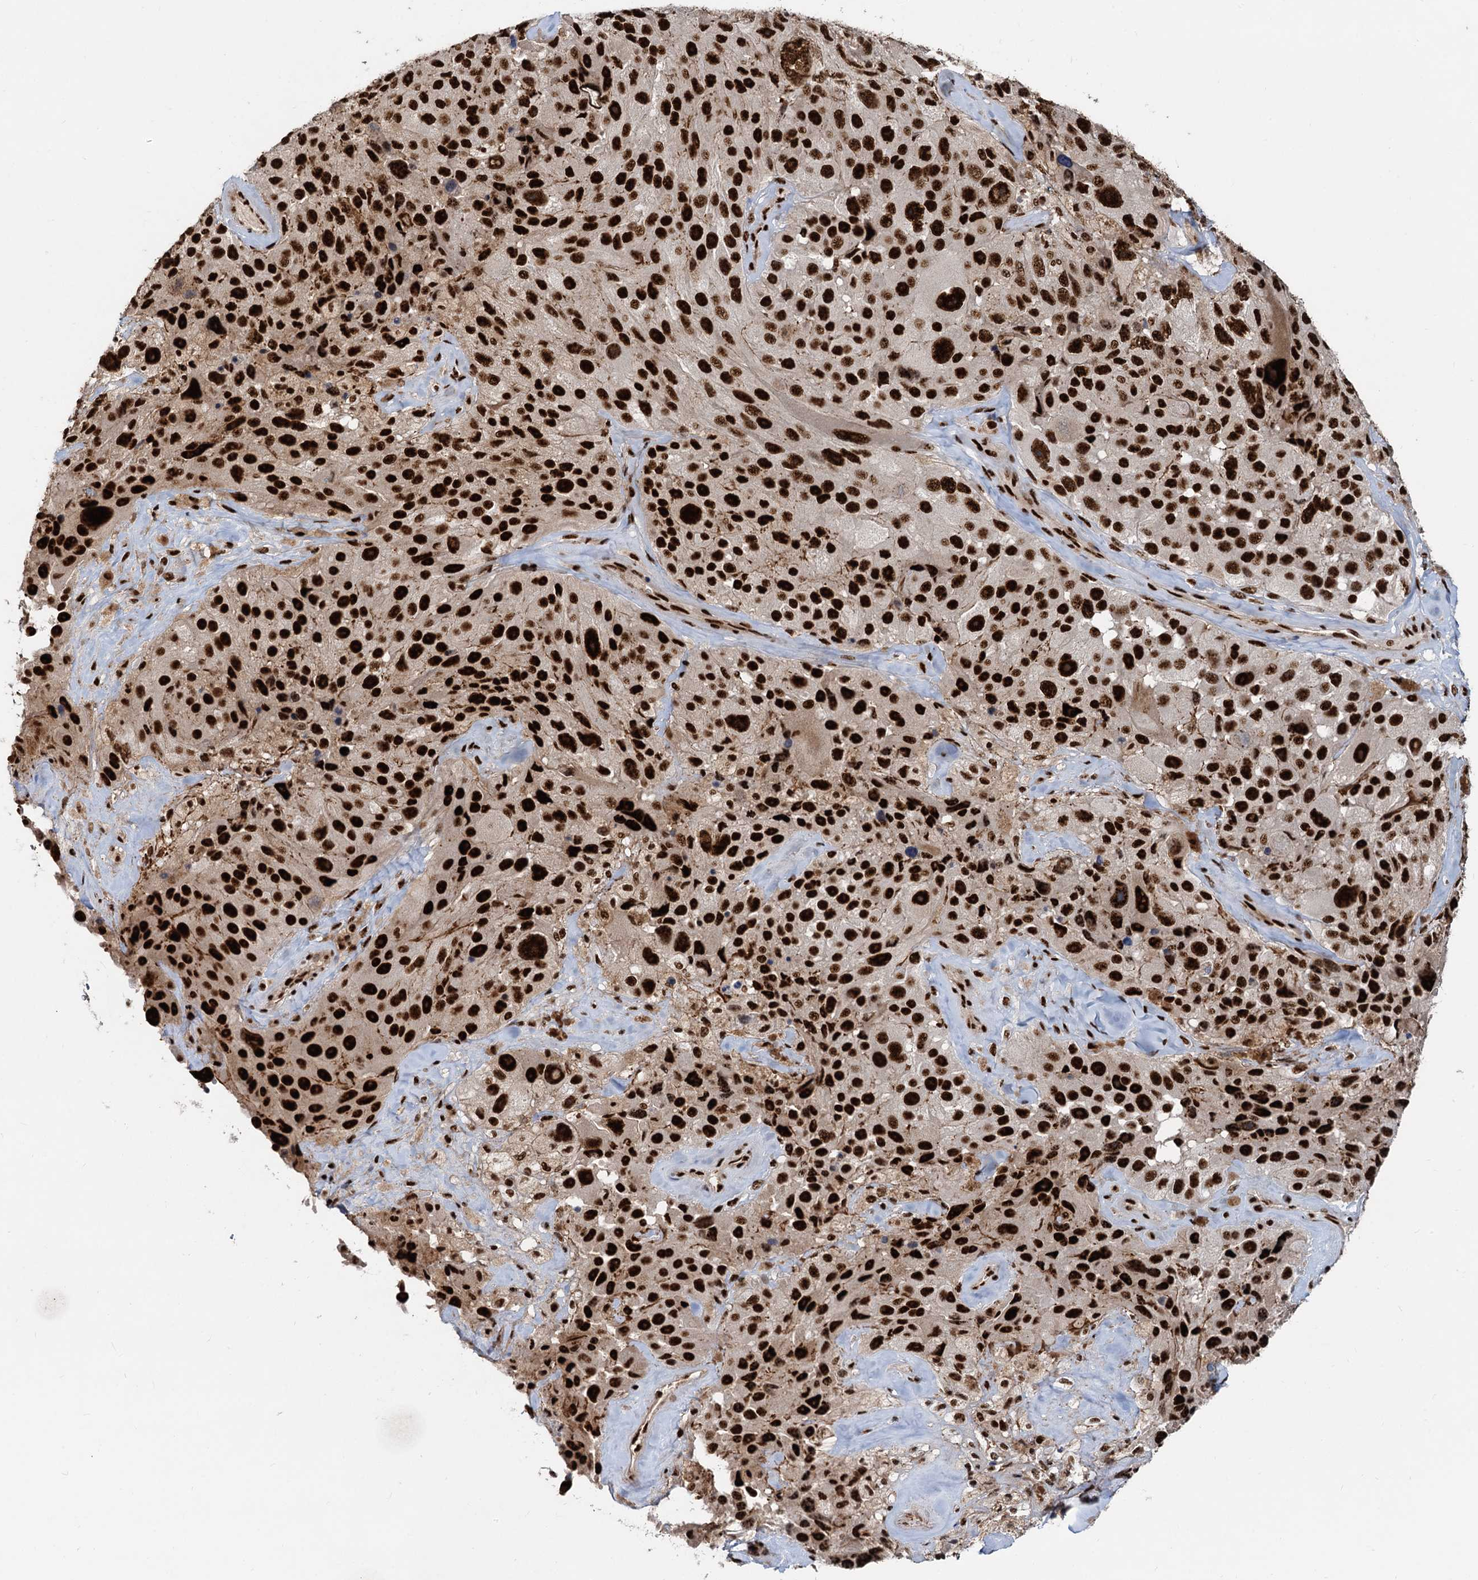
{"staining": {"intensity": "strong", "quantity": ">75%", "location": "nuclear"}, "tissue": "melanoma", "cell_type": "Tumor cells", "image_type": "cancer", "snomed": [{"axis": "morphology", "description": "Malignant melanoma, Metastatic site"}, {"axis": "topography", "description": "Lymph node"}], "caption": "Melanoma tissue exhibits strong nuclear expression in about >75% of tumor cells, visualized by immunohistochemistry.", "gene": "RBM26", "patient": {"sex": "male", "age": 62}}